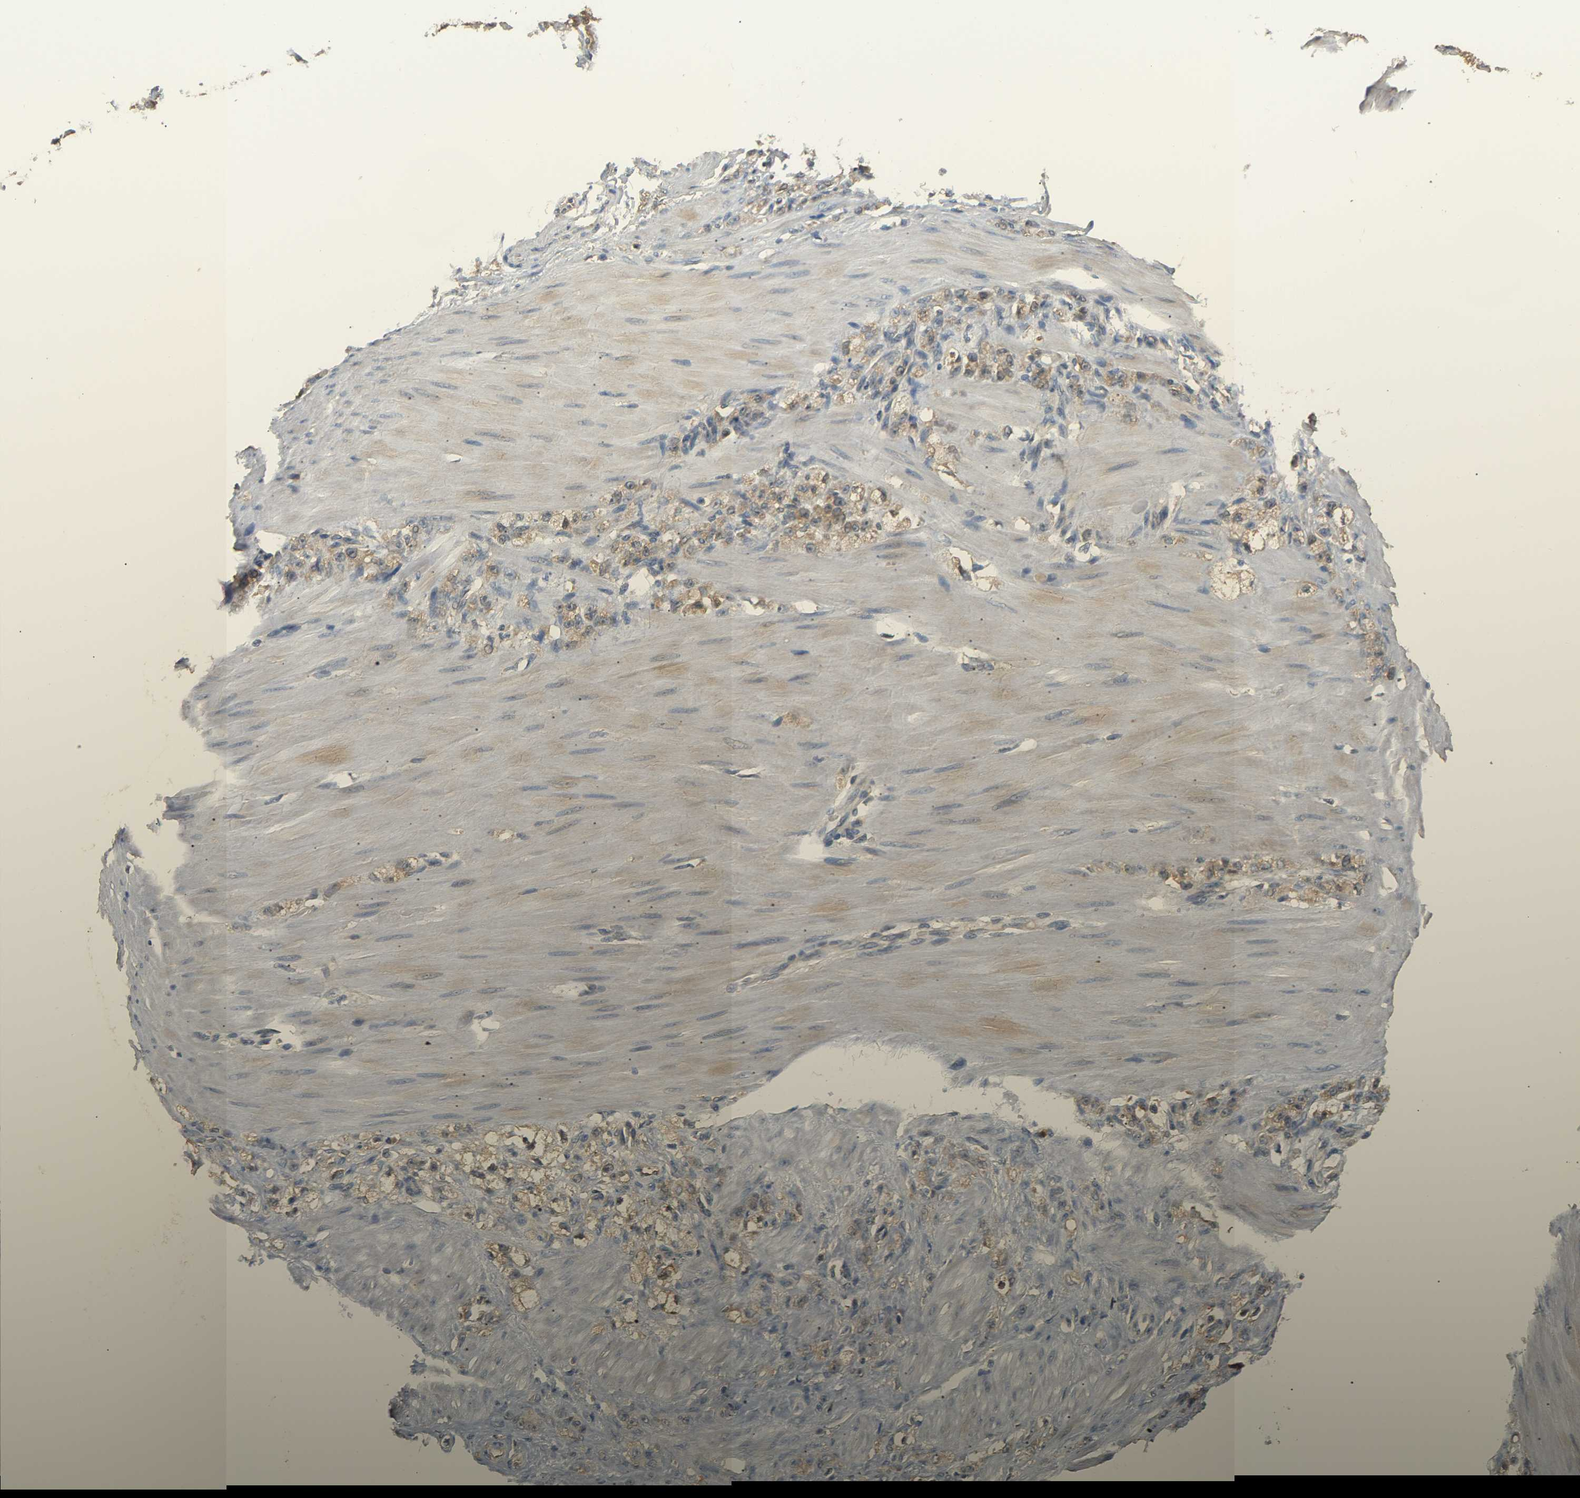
{"staining": {"intensity": "weak", "quantity": ">75%", "location": "cytoplasmic/membranous"}, "tissue": "stomach cancer", "cell_type": "Tumor cells", "image_type": "cancer", "snomed": [{"axis": "morphology", "description": "Normal tissue, NOS"}, {"axis": "morphology", "description": "Adenocarcinoma, NOS"}, {"axis": "topography", "description": "Stomach"}], "caption": "A high-resolution histopathology image shows IHC staining of stomach cancer (adenocarcinoma), which demonstrates weak cytoplasmic/membranous staining in about >75% of tumor cells.", "gene": "GPI", "patient": {"sex": "male", "age": 82}}